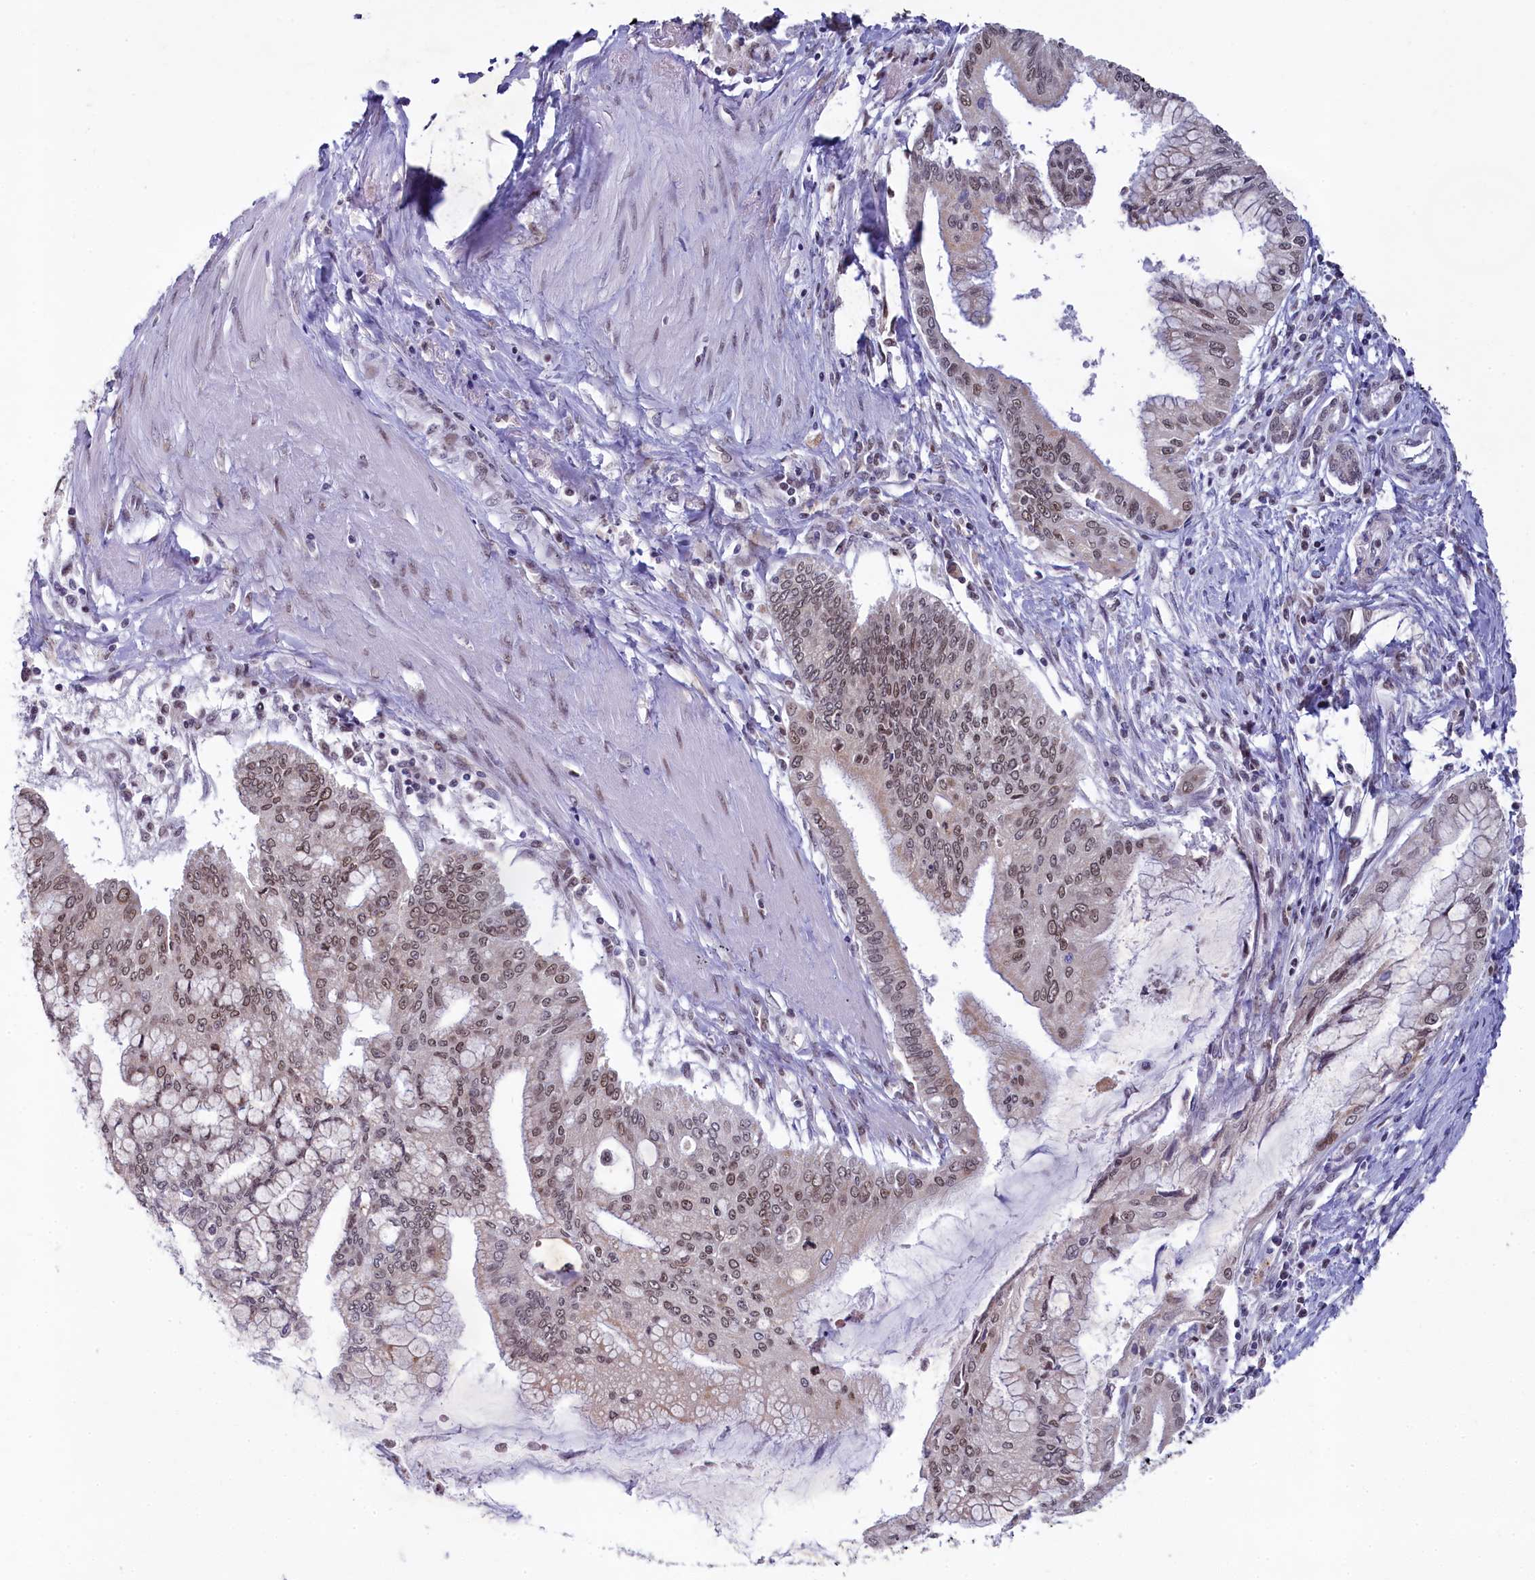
{"staining": {"intensity": "moderate", "quantity": "25%-75%", "location": "nuclear"}, "tissue": "pancreatic cancer", "cell_type": "Tumor cells", "image_type": "cancer", "snomed": [{"axis": "morphology", "description": "Adenocarcinoma, NOS"}, {"axis": "topography", "description": "Pancreas"}], "caption": "Pancreatic adenocarcinoma was stained to show a protein in brown. There is medium levels of moderate nuclear positivity in about 25%-75% of tumor cells.", "gene": "PPHLN1", "patient": {"sex": "male", "age": 46}}